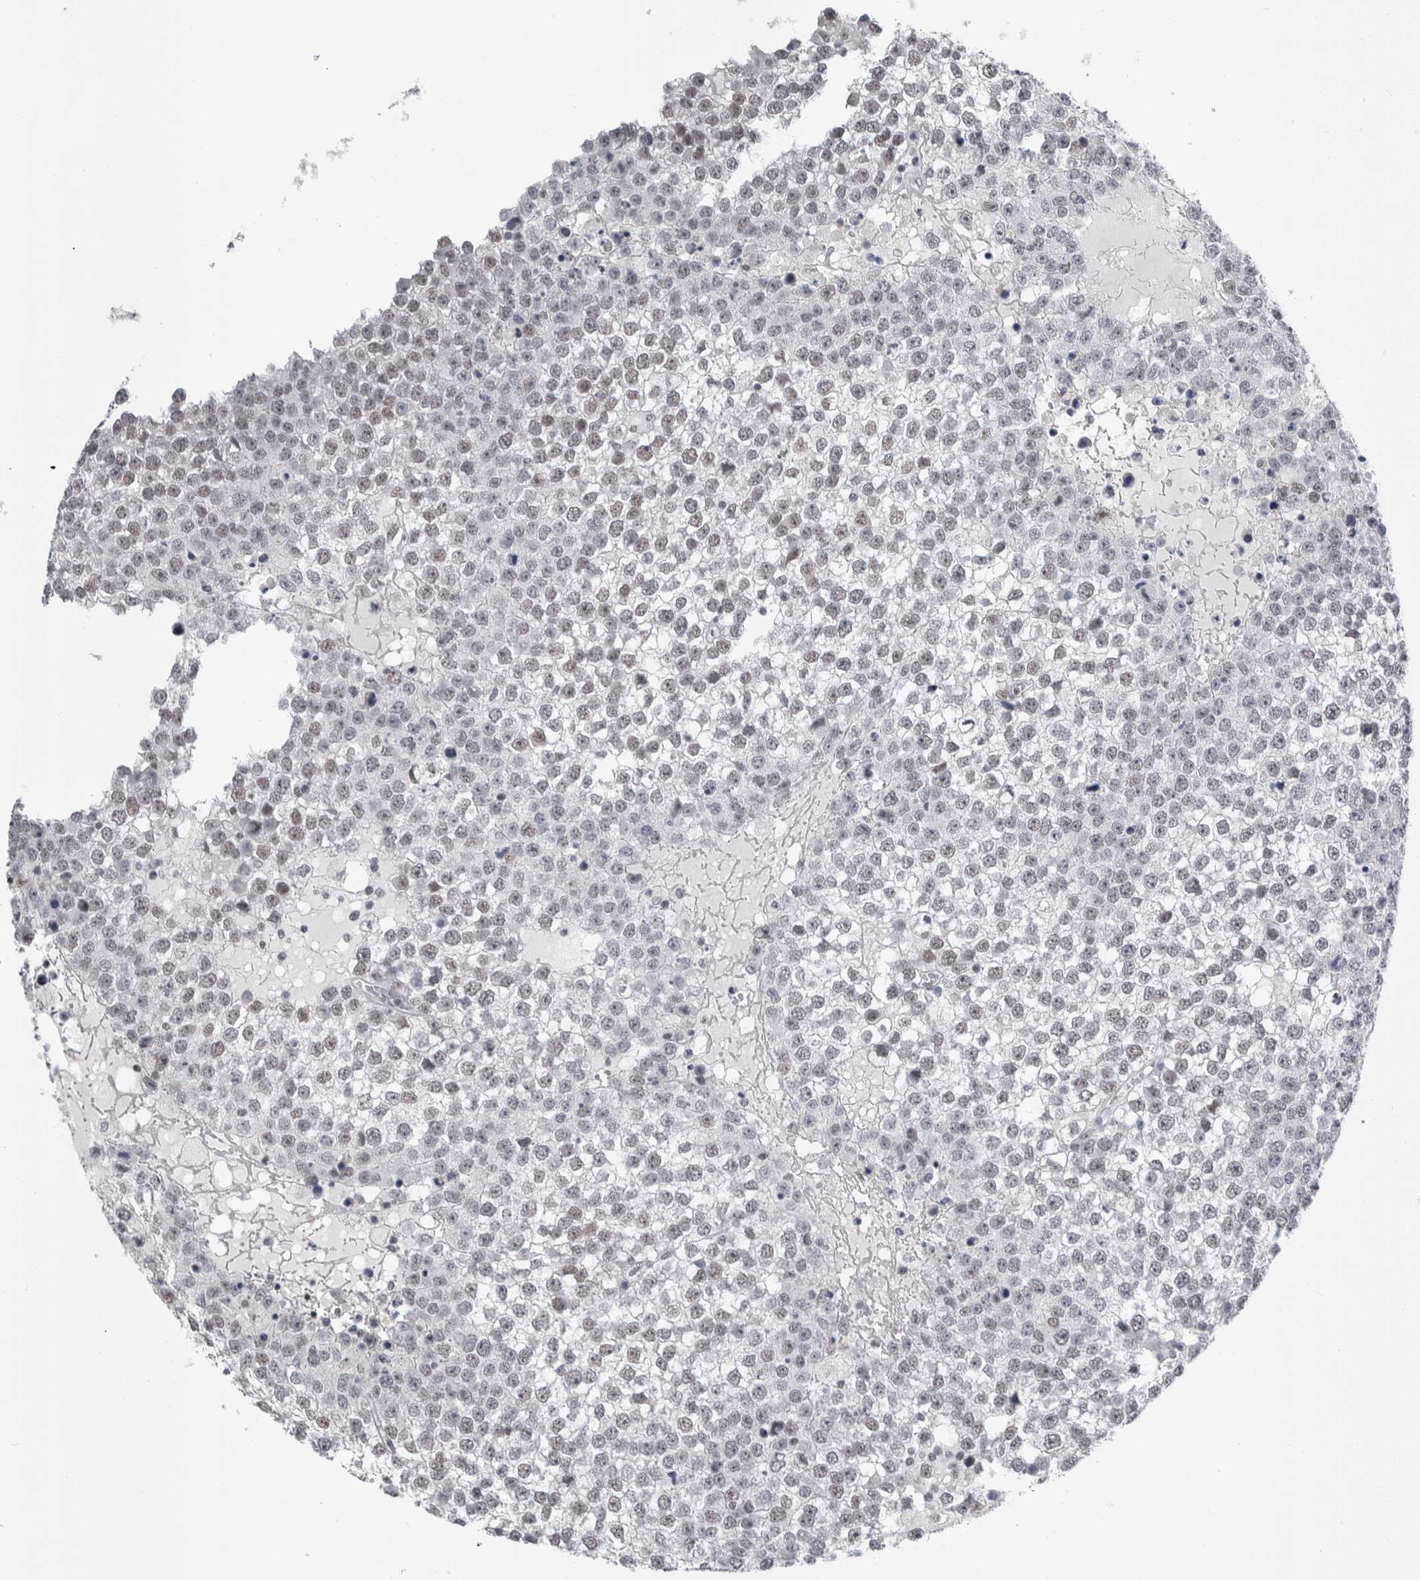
{"staining": {"intensity": "weak", "quantity": "<25%", "location": "nuclear"}, "tissue": "testis cancer", "cell_type": "Tumor cells", "image_type": "cancer", "snomed": [{"axis": "morphology", "description": "Seminoma, NOS"}, {"axis": "topography", "description": "Testis"}], "caption": "Immunohistochemical staining of seminoma (testis) shows no significant expression in tumor cells.", "gene": "ARID4B", "patient": {"sex": "male", "age": 65}}